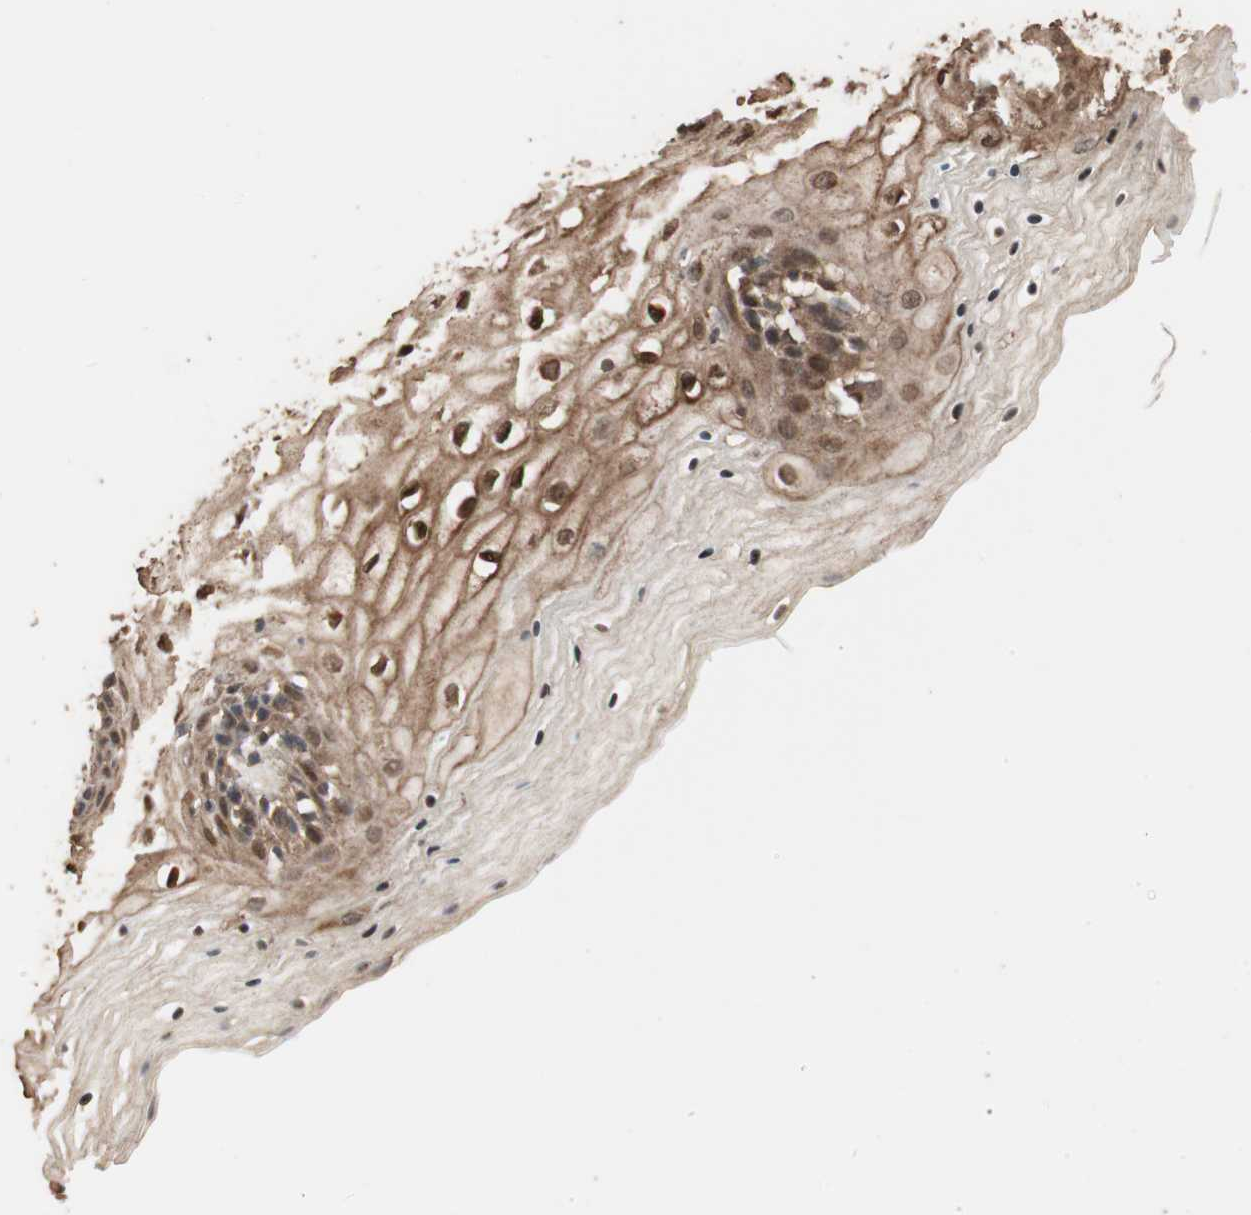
{"staining": {"intensity": "strong", "quantity": ">75%", "location": "cytoplasmic/membranous,nuclear"}, "tissue": "vagina", "cell_type": "Squamous epithelial cells", "image_type": "normal", "snomed": [{"axis": "morphology", "description": "Normal tissue, NOS"}, {"axis": "topography", "description": "Vagina"}], "caption": "Squamous epithelial cells demonstrate strong cytoplasmic/membranous,nuclear staining in about >75% of cells in benign vagina.", "gene": "USP20", "patient": {"sex": "female", "age": 34}}